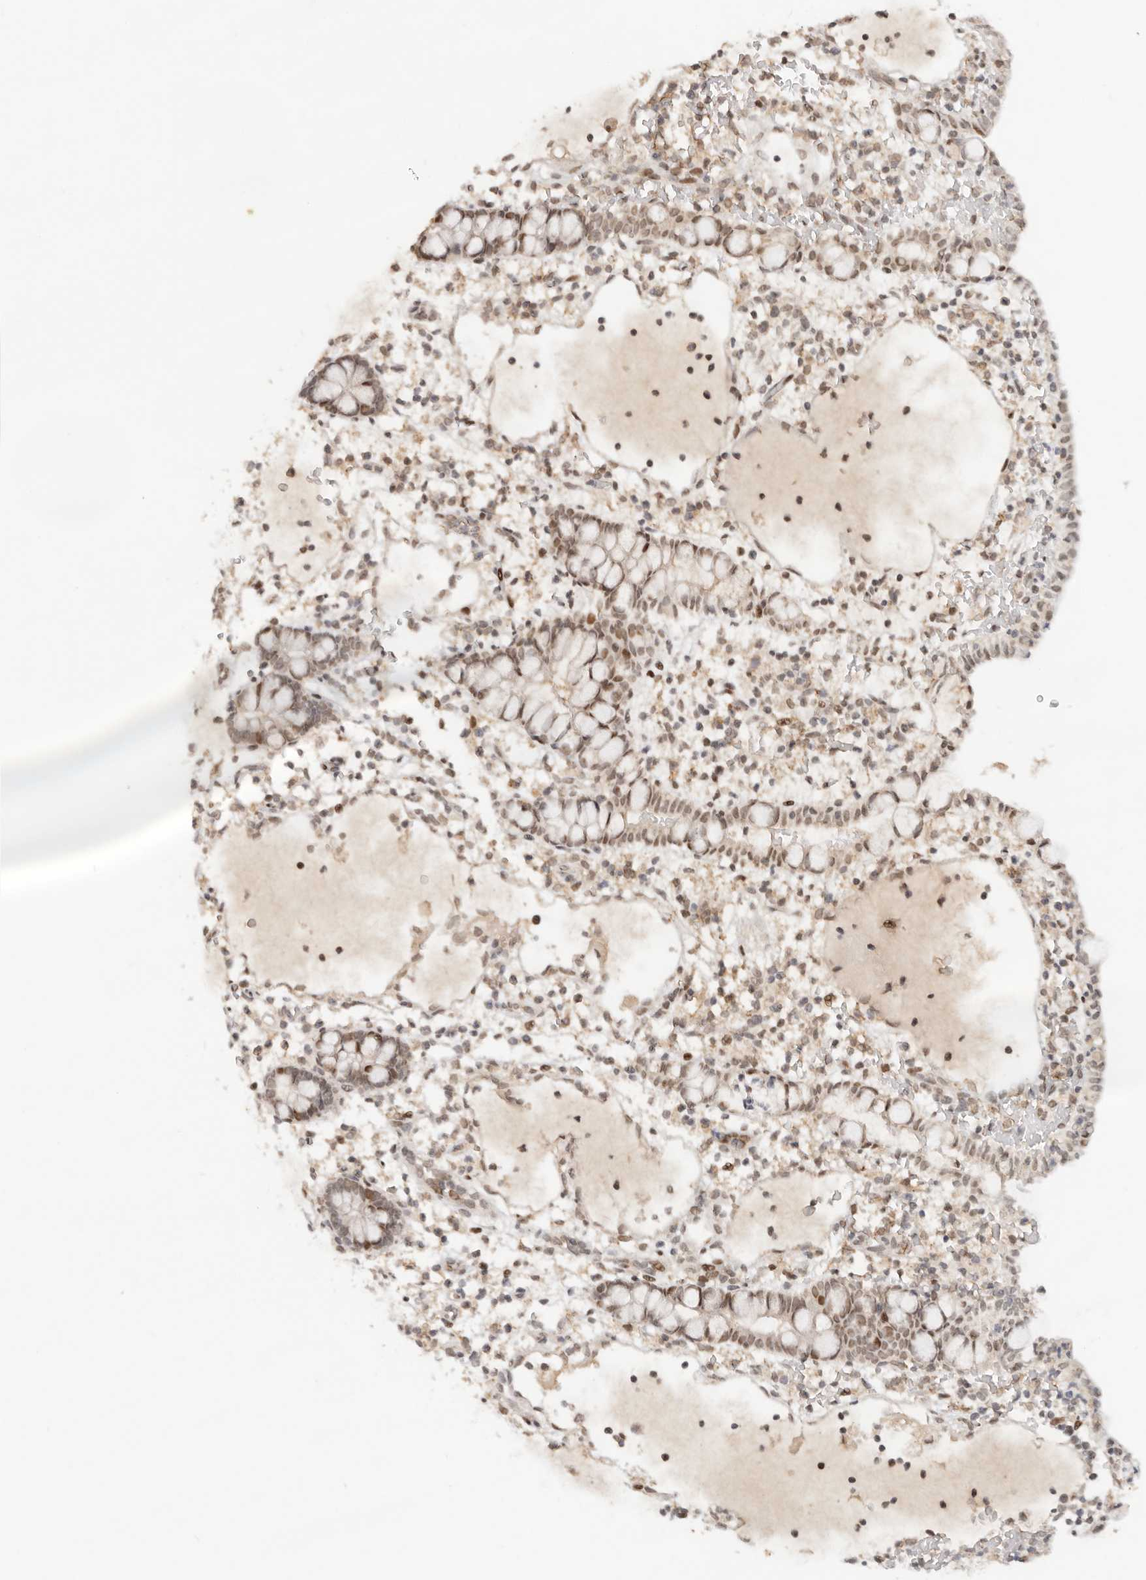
{"staining": {"intensity": "moderate", "quantity": "25%-75%", "location": "nuclear"}, "tissue": "small intestine", "cell_type": "Glandular cells", "image_type": "normal", "snomed": [{"axis": "morphology", "description": "Normal tissue, NOS"}, {"axis": "morphology", "description": "Developmental malformation"}, {"axis": "topography", "description": "Small intestine"}], "caption": "Immunohistochemistry histopathology image of benign small intestine: human small intestine stained using immunohistochemistry demonstrates medium levels of moderate protein expression localized specifically in the nuclear of glandular cells, appearing as a nuclear brown color.", "gene": "NPAS2", "patient": {"sex": "male"}}